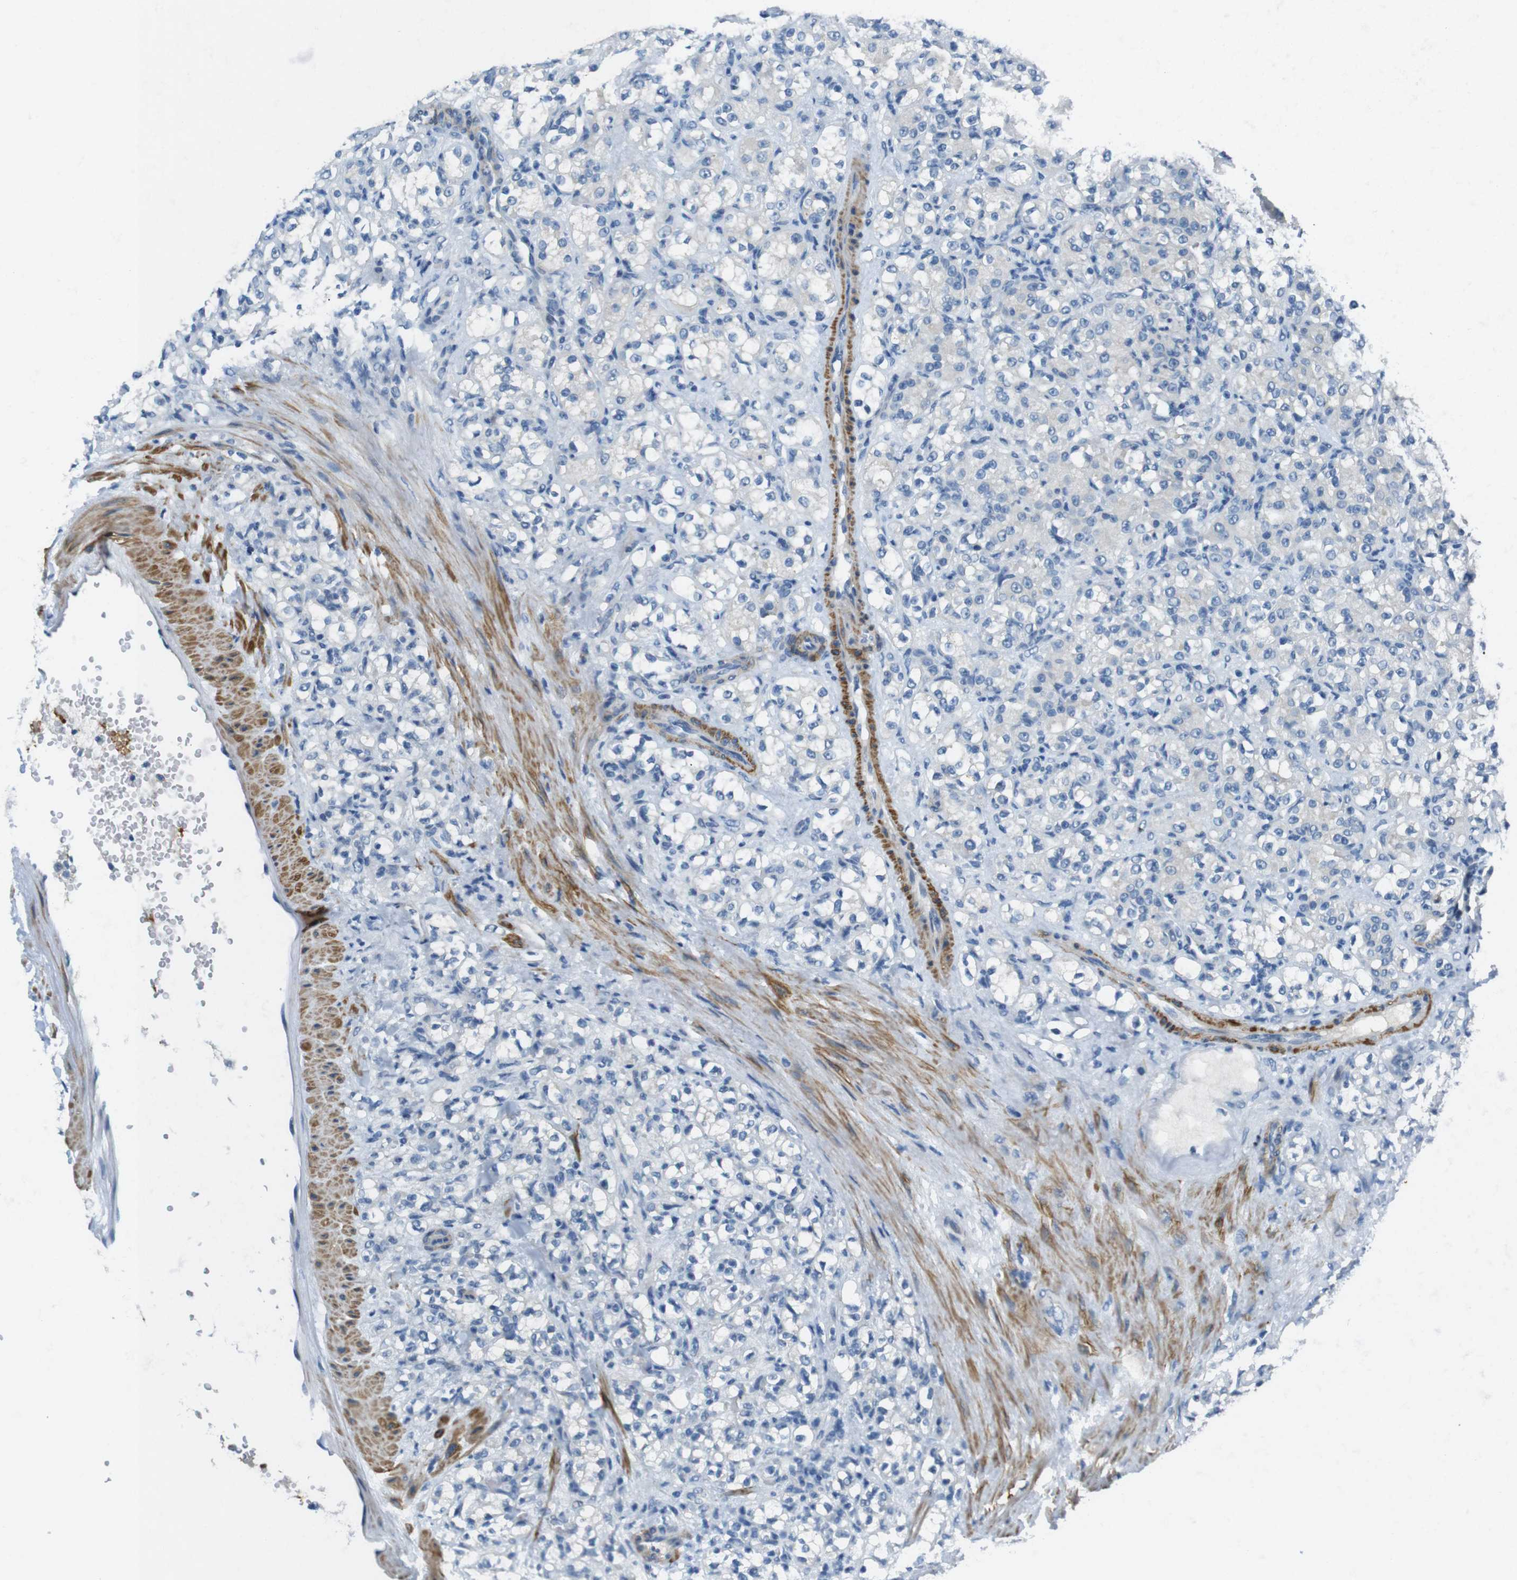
{"staining": {"intensity": "negative", "quantity": "none", "location": "none"}, "tissue": "renal cancer", "cell_type": "Tumor cells", "image_type": "cancer", "snomed": [{"axis": "morphology", "description": "Adenocarcinoma, NOS"}, {"axis": "topography", "description": "Kidney"}], "caption": "DAB (3,3'-diaminobenzidine) immunohistochemical staining of human renal cancer (adenocarcinoma) reveals no significant positivity in tumor cells.", "gene": "HRH2", "patient": {"sex": "male", "age": 61}}